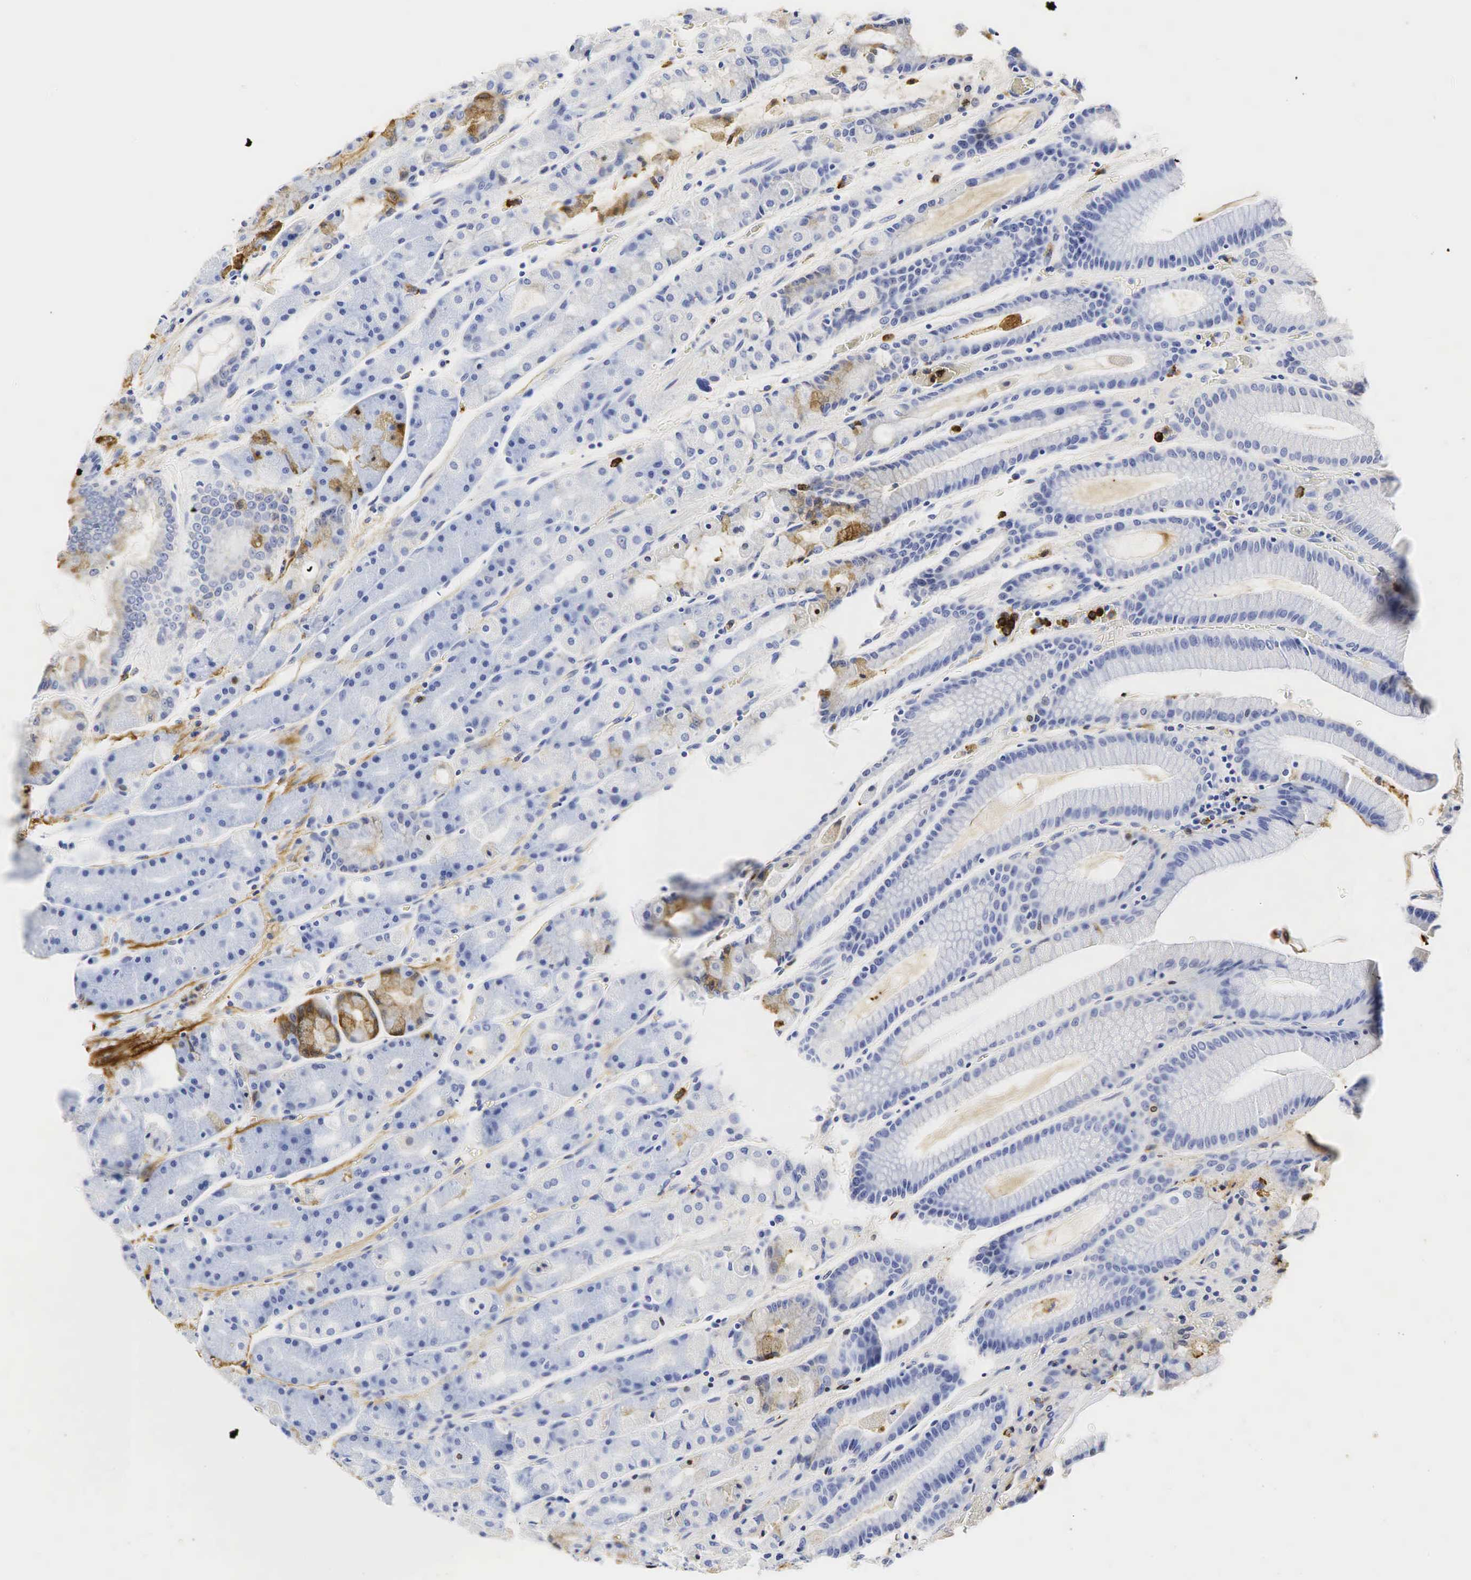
{"staining": {"intensity": "moderate", "quantity": "<25%", "location": "cytoplasmic/membranous"}, "tissue": "stomach", "cell_type": "Glandular cells", "image_type": "normal", "snomed": [{"axis": "morphology", "description": "Normal tissue, NOS"}, {"axis": "topography", "description": "Stomach, upper"}], "caption": "DAB immunohistochemical staining of unremarkable human stomach demonstrates moderate cytoplasmic/membranous protein staining in about <25% of glandular cells. (IHC, brightfield microscopy, high magnification).", "gene": "LYZ", "patient": {"sex": "male", "age": 72}}